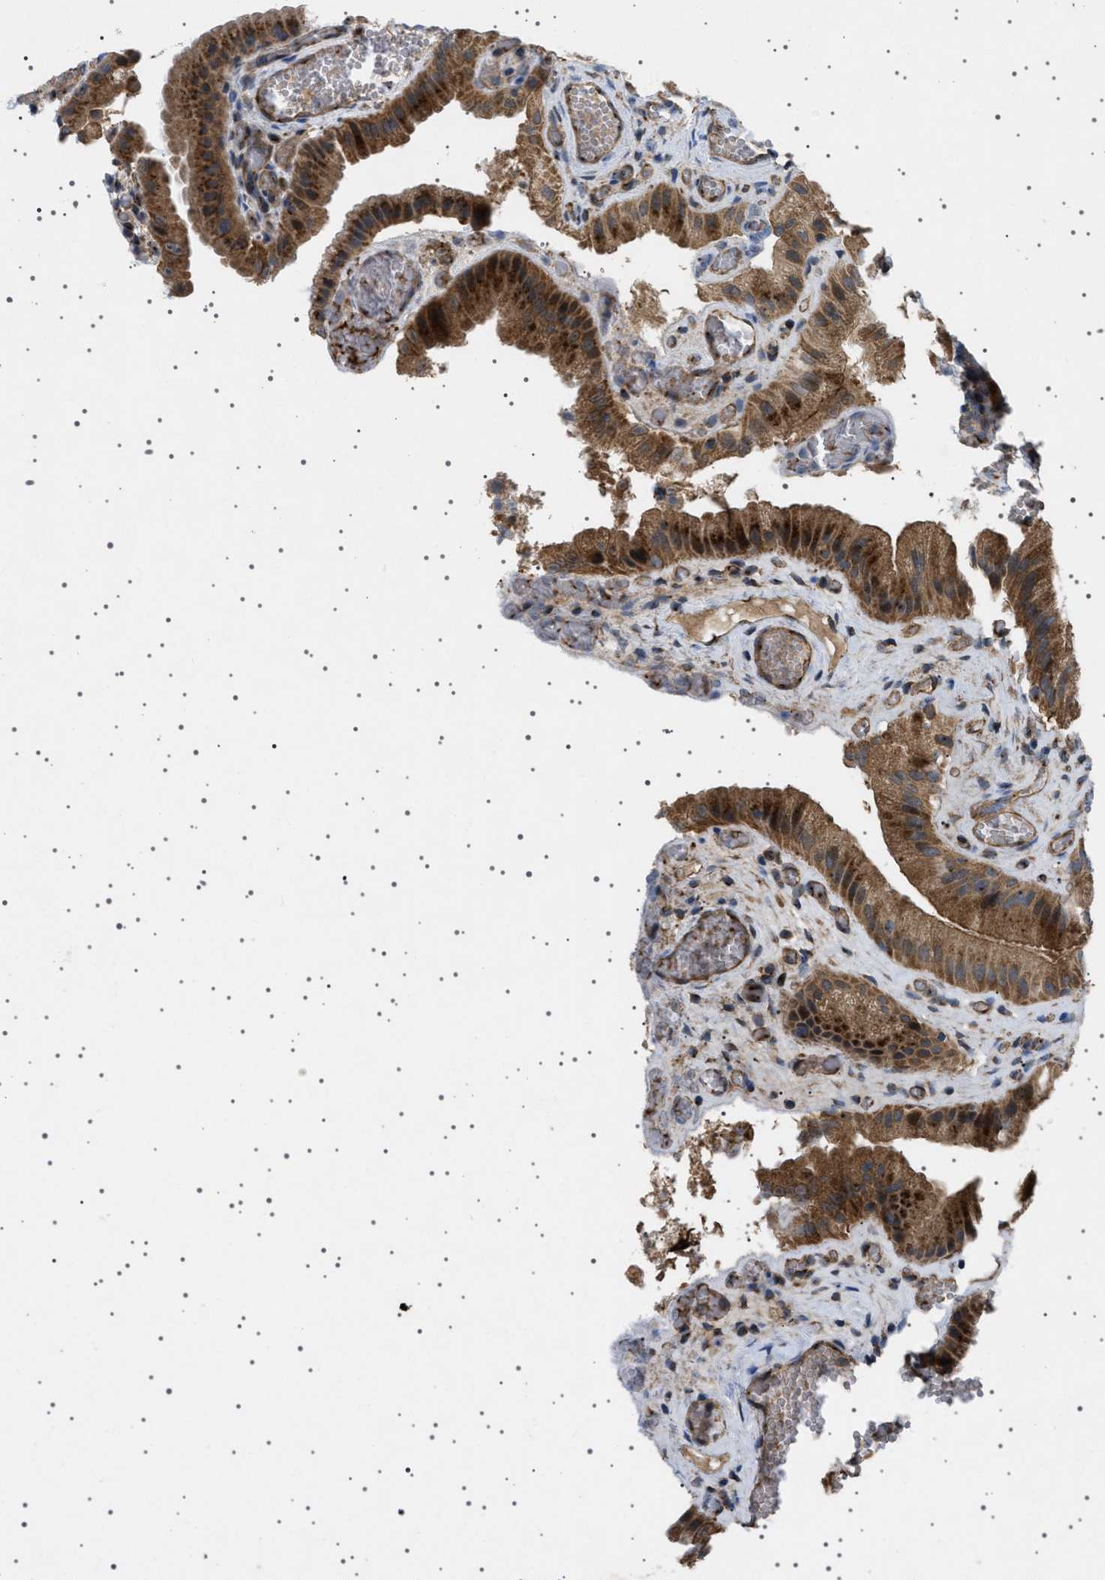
{"staining": {"intensity": "strong", "quantity": ">75%", "location": "cytoplasmic/membranous"}, "tissue": "gallbladder", "cell_type": "Glandular cells", "image_type": "normal", "snomed": [{"axis": "morphology", "description": "Normal tissue, NOS"}, {"axis": "topography", "description": "Gallbladder"}], "caption": "A brown stain labels strong cytoplasmic/membranous expression of a protein in glandular cells of unremarkable gallbladder. The protein is shown in brown color, while the nuclei are stained blue.", "gene": "CCDC186", "patient": {"sex": "male", "age": 49}}